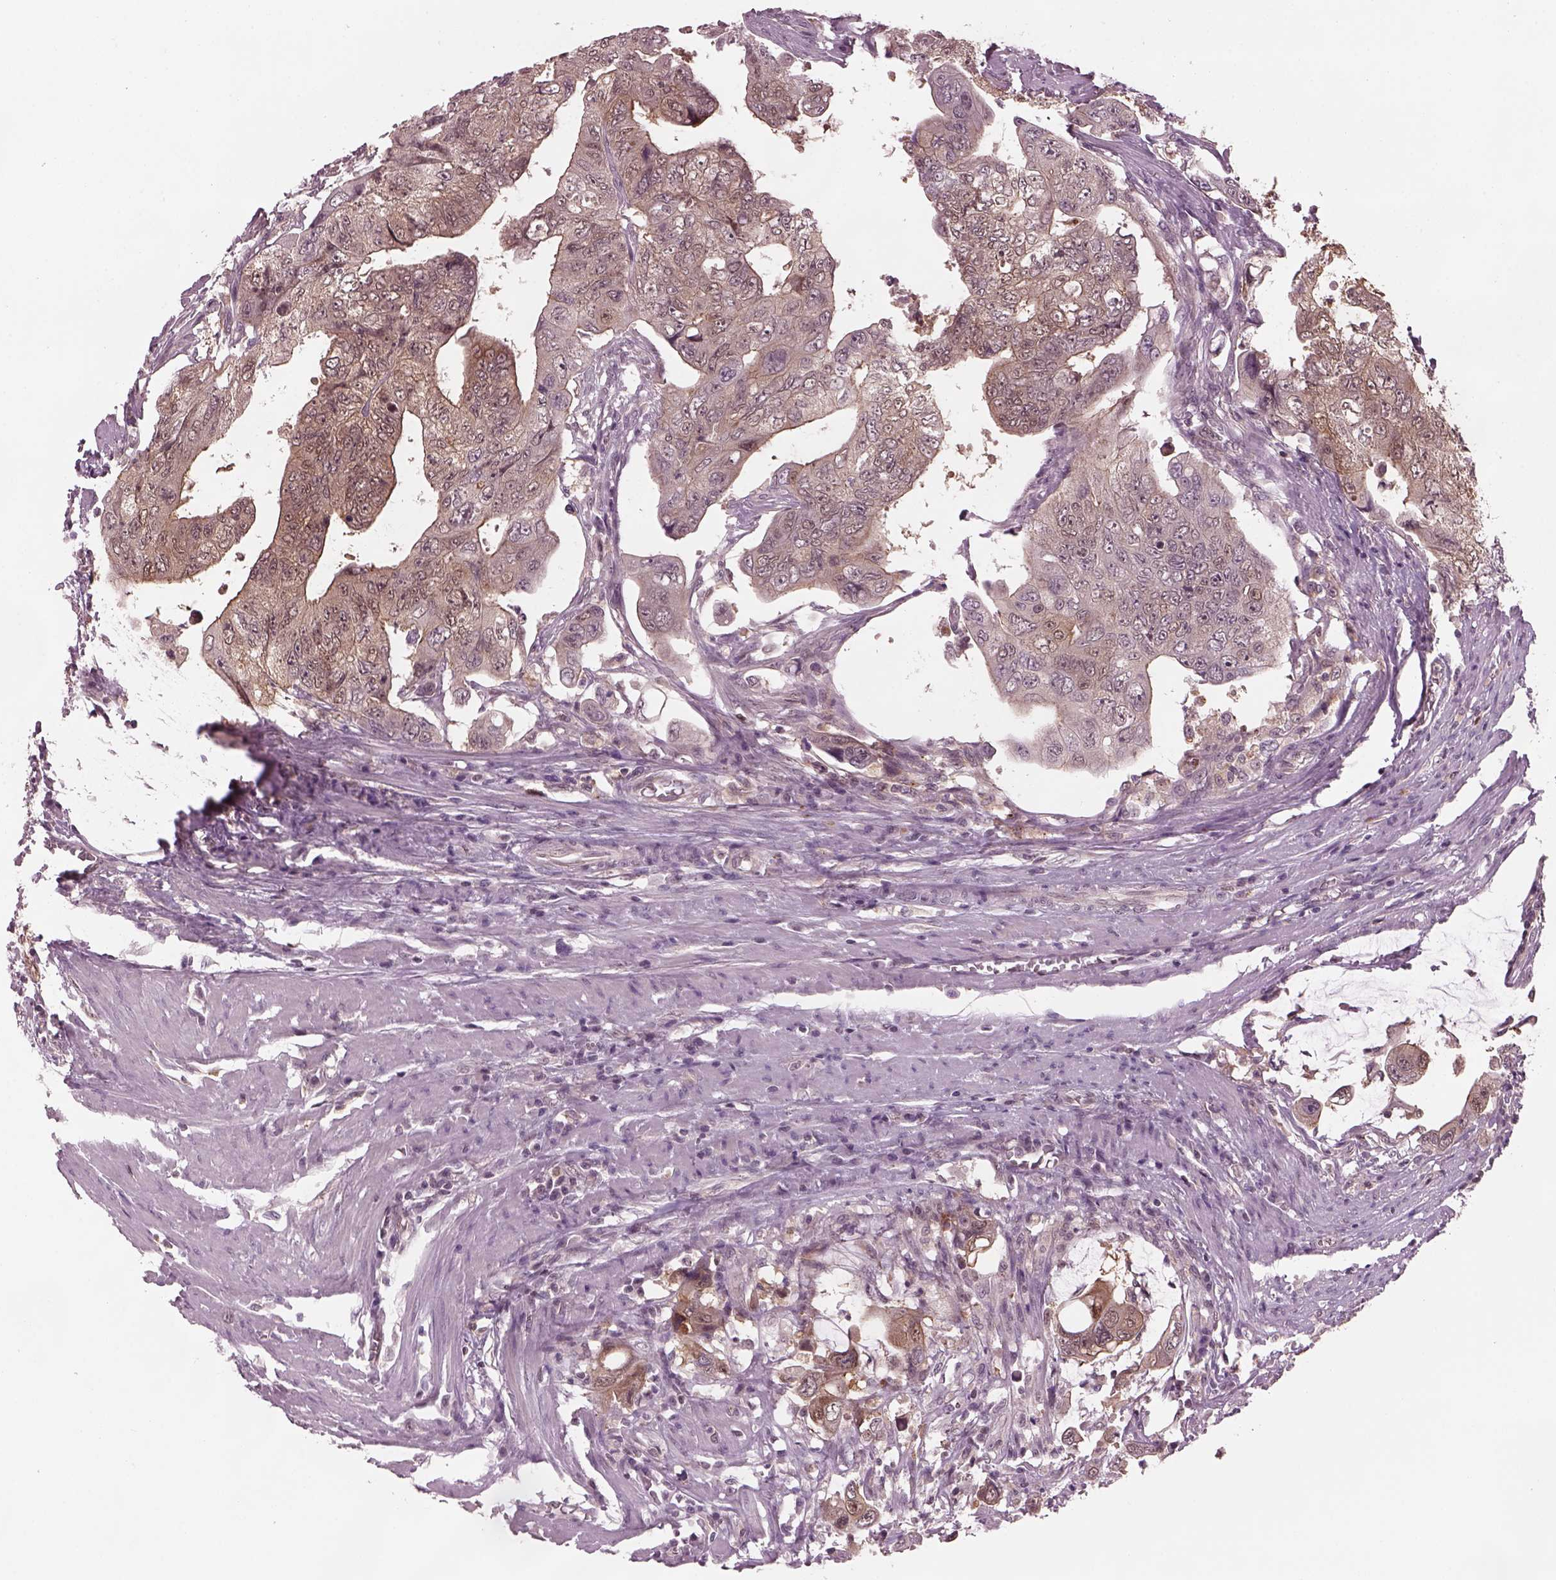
{"staining": {"intensity": "weak", "quantity": "25%-75%", "location": "cytoplasmic/membranous"}, "tissue": "colorectal cancer", "cell_type": "Tumor cells", "image_type": "cancer", "snomed": [{"axis": "morphology", "description": "Adenocarcinoma, NOS"}, {"axis": "topography", "description": "Colon"}], "caption": "Colorectal cancer (adenocarcinoma) stained with a protein marker shows weak staining in tumor cells.", "gene": "SRI", "patient": {"sex": "male", "age": 57}}